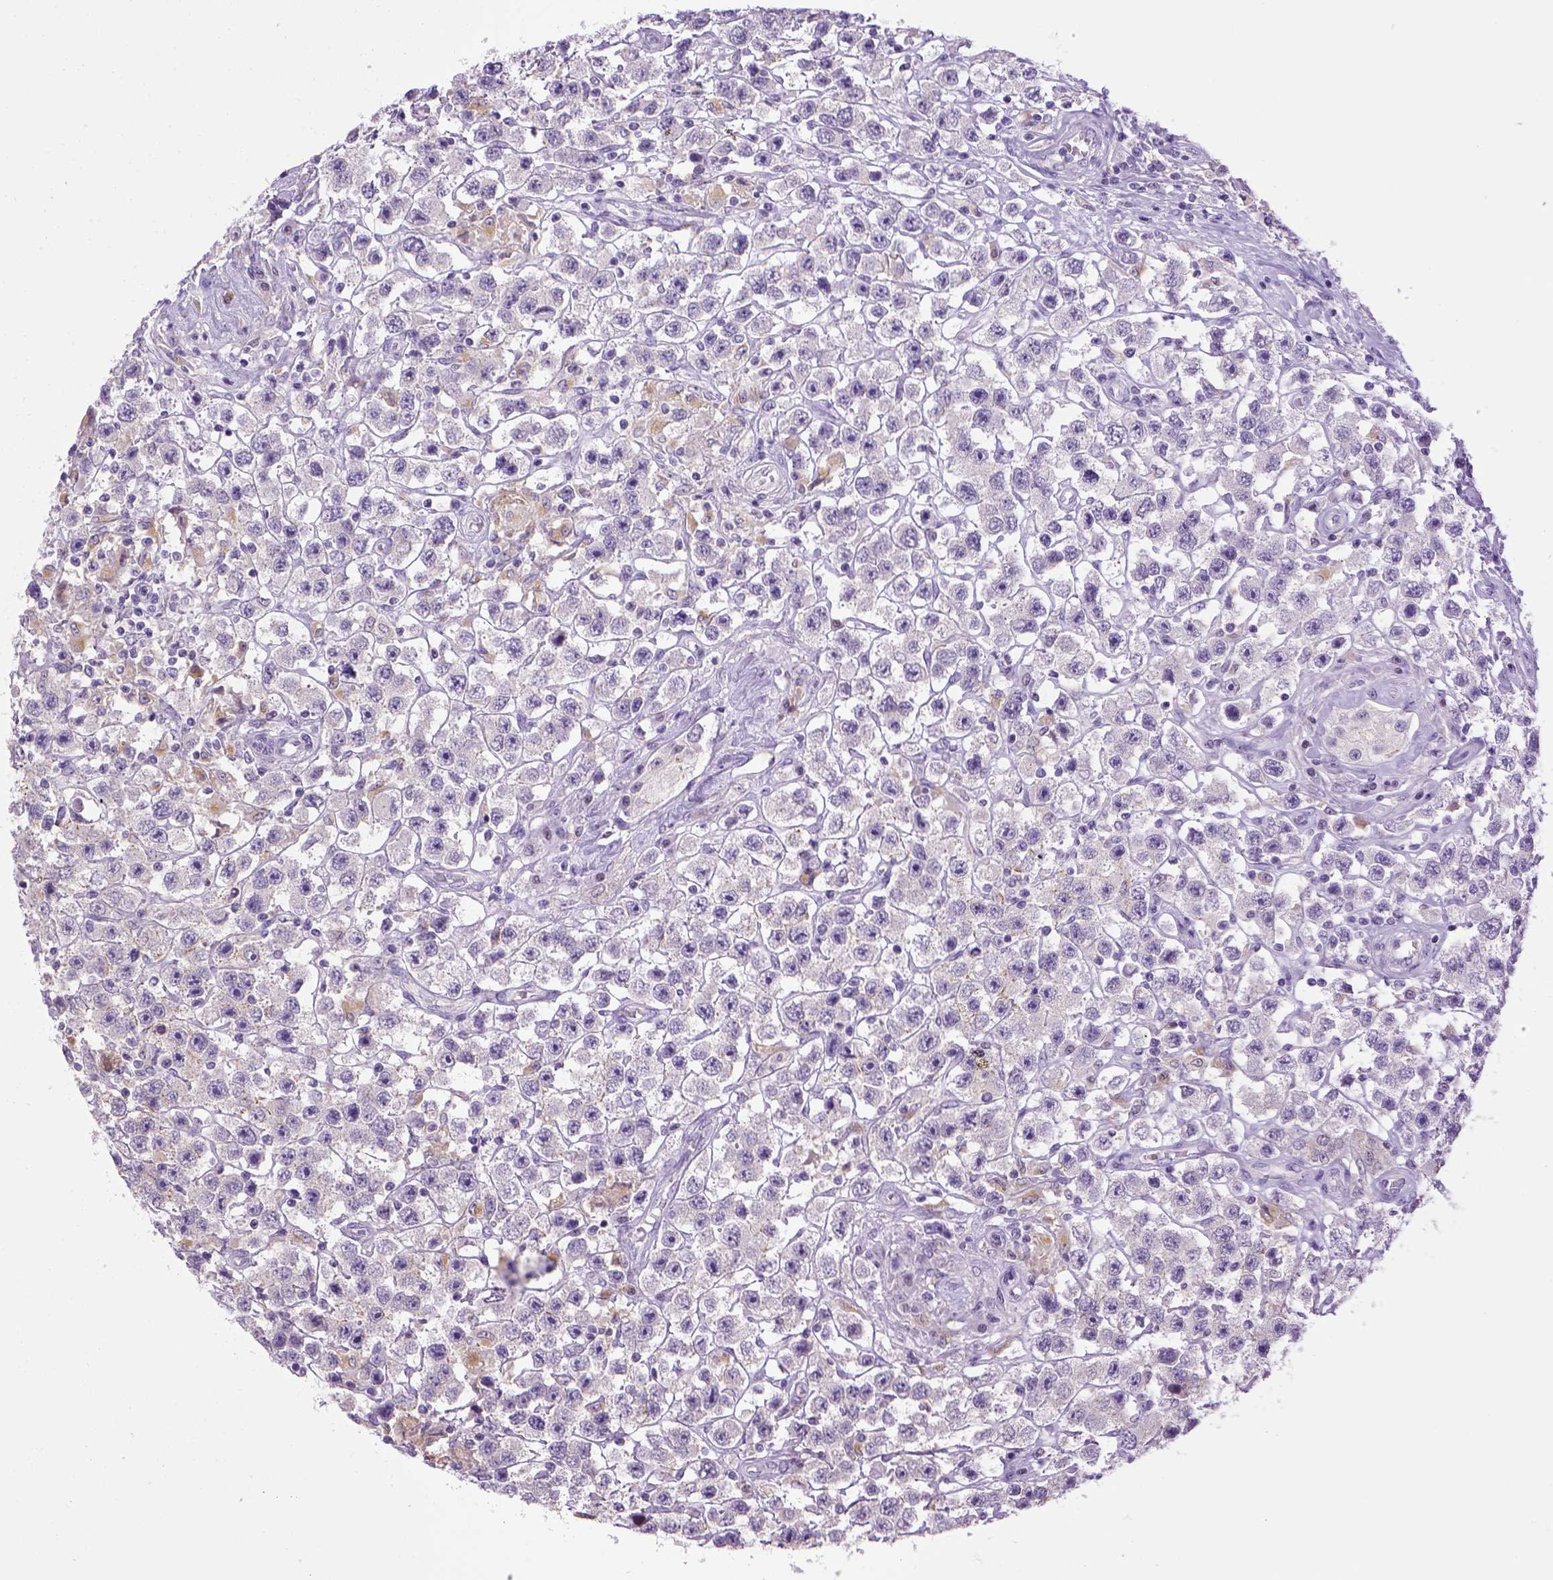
{"staining": {"intensity": "negative", "quantity": "none", "location": "none"}, "tissue": "testis cancer", "cell_type": "Tumor cells", "image_type": "cancer", "snomed": [{"axis": "morphology", "description": "Seminoma, NOS"}, {"axis": "topography", "description": "Testis"}], "caption": "Immunohistochemistry (IHC) of testis seminoma exhibits no positivity in tumor cells.", "gene": "CDH1", "patient": {"sex": "male", "age": 45}}